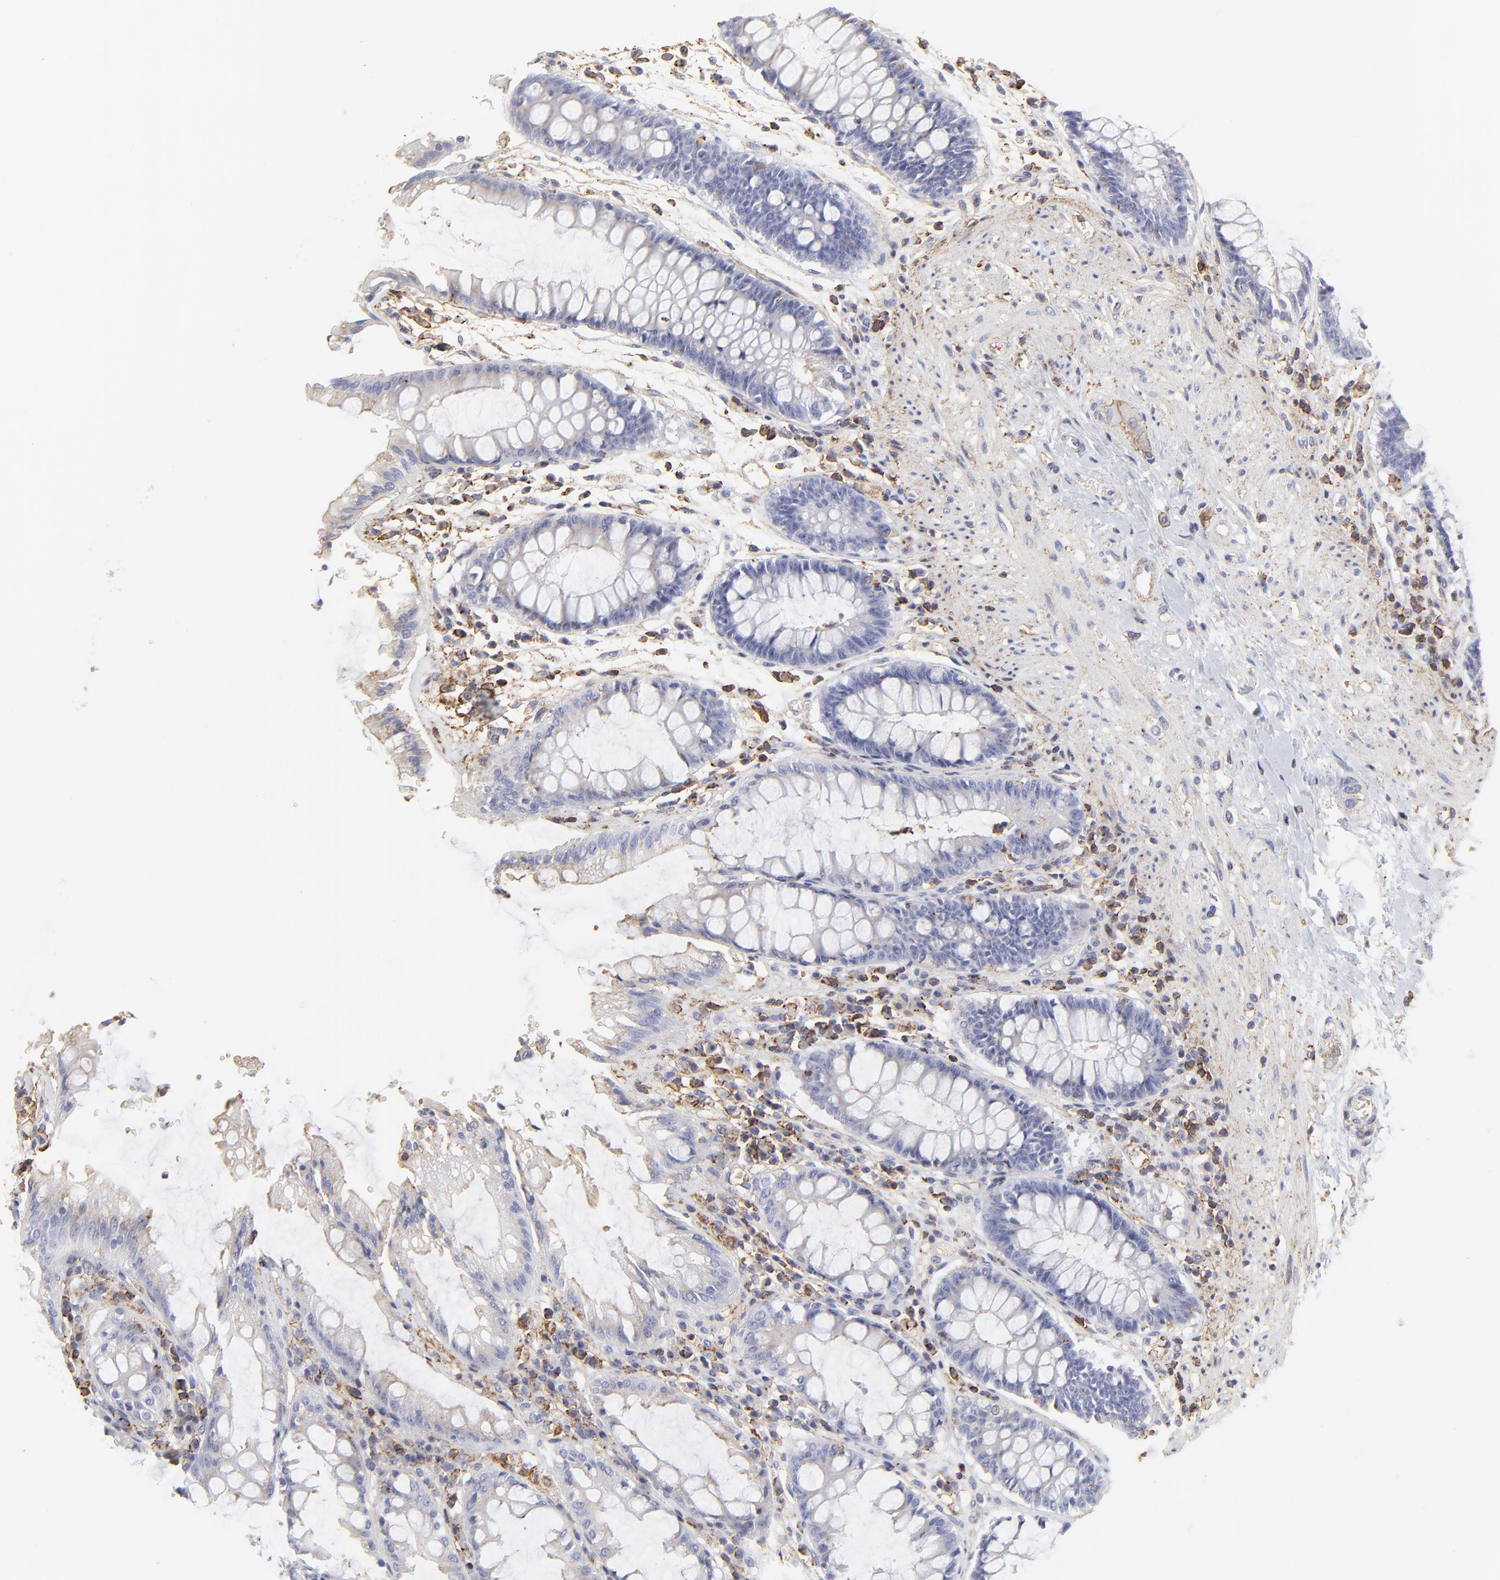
{"staining": {"intensity": "negative", "quantity": "none", "location": "none"}, "tissue": "rectum", "cell_type": "Glandular cells", "image_type": "normal", "snomed": [{"axis": "morphology", "description": "Normal tissue, NOS"}, {"axis": "topography", "description": "Rectum"}], "caption": "Protein analysis of normal rectum displays no significant expression in glandular cells. (Stains: DAB (3,3'-diaminobenzidine) immunohistochemistry (IHC) with hematoxylin counter stain, Microscopy: brightfield microscopy at high magnification).", "gene": "ANXA6", "patient": {"sex": "female", "age": 46}}